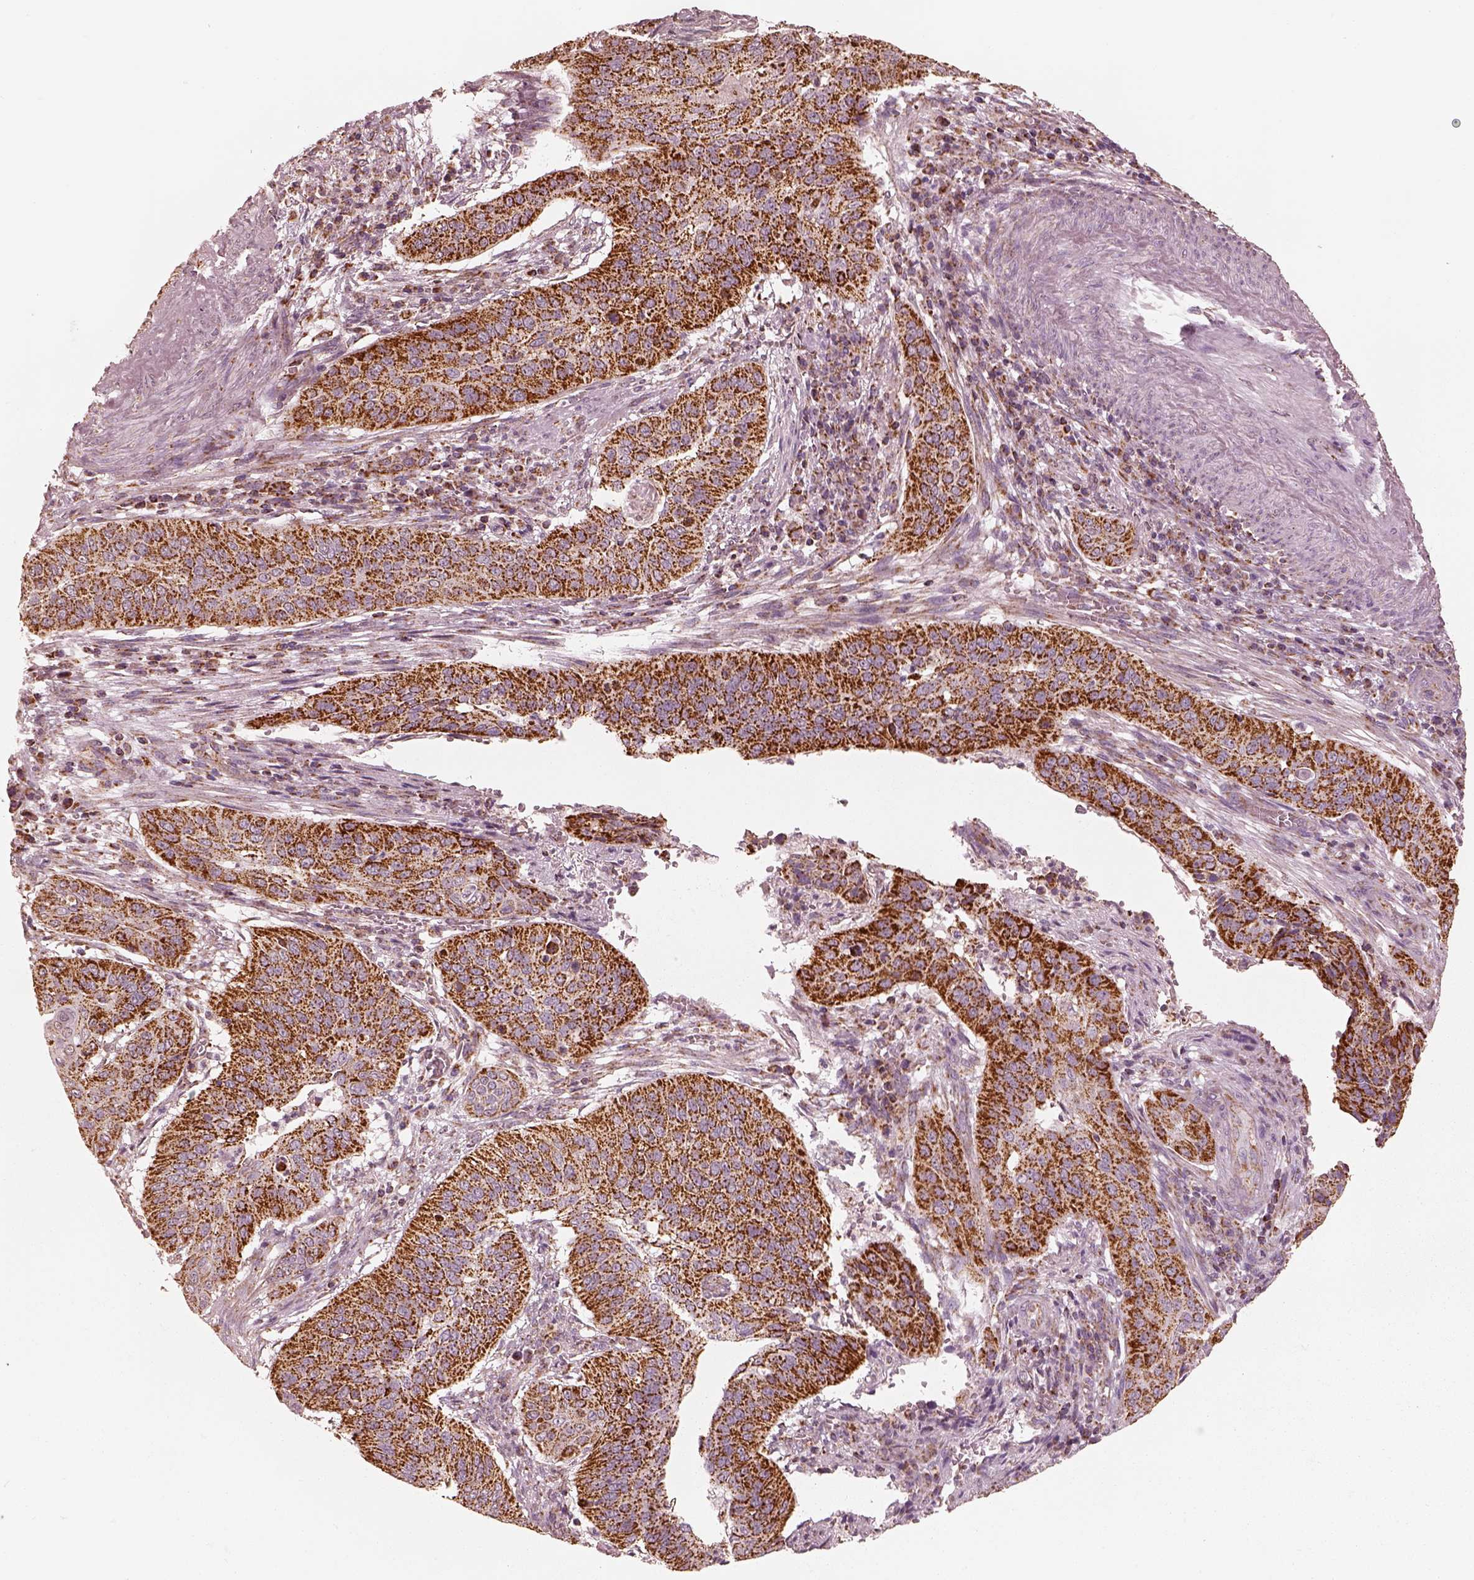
{"staining": {"intensity": "strong", "quantity": ">75%", "location": "cytoplasmic/membranous"}, "tissue": "cervical cancer", "cell_type": "Tumor cells", "image_type": "cancer", "snomed": [{"axis": "morphology", "description": "Squamous cell carcinoma, NOS"}, {"axis": "topography", "description": "Cervix"}], "caption": "Strong cytoplasmic/membranous protein positivity is seen in approximately >75% of tumor cells in squamous cell carcinoma (cervical).", "gene": "ENTPD6", "patient": {"sex": "female", "age": 39}}